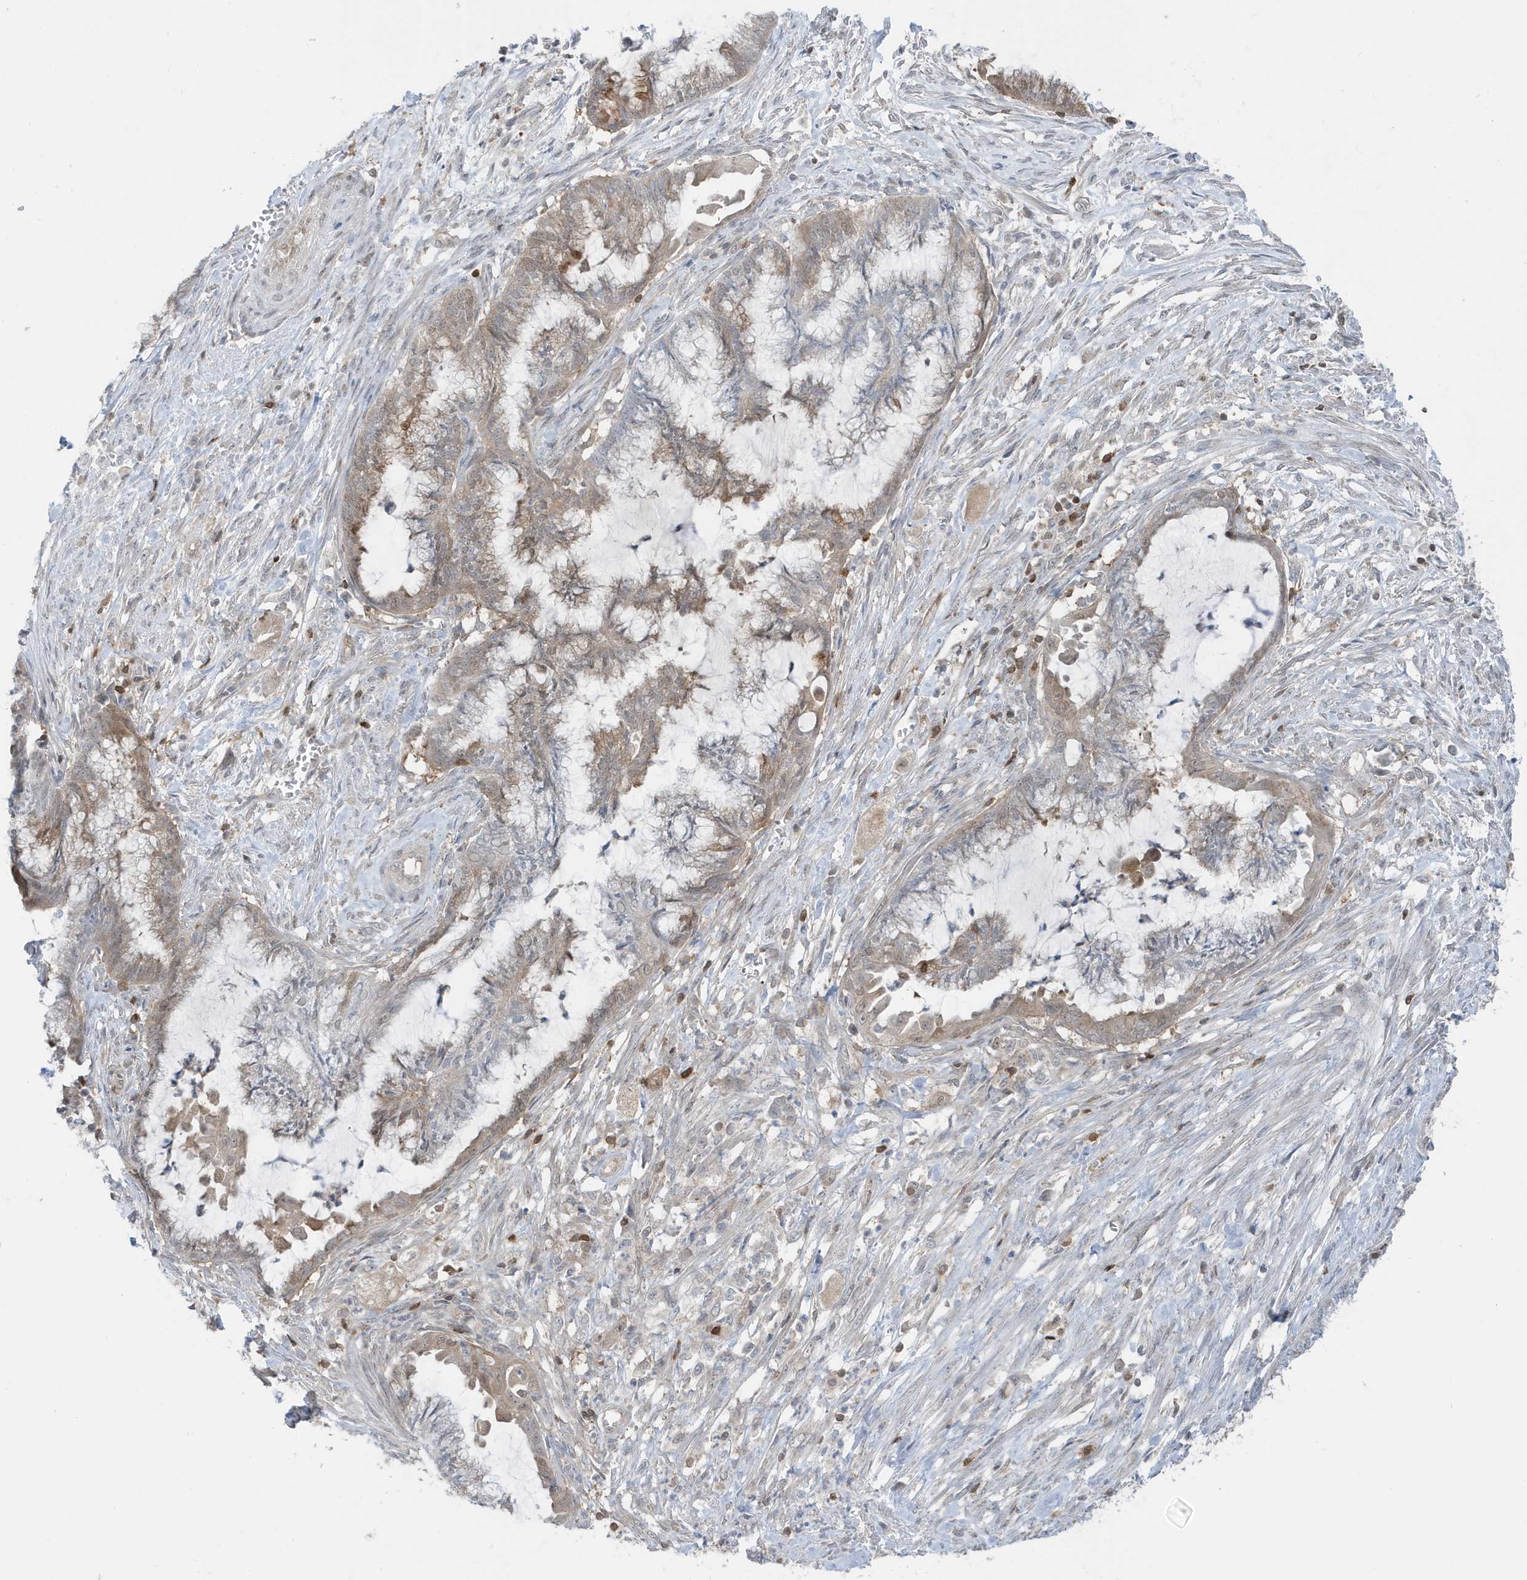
{"staining": {"intensity": "weak", "quantity": "<25%", "location": "cytoplasmic/membranous"}, "tissue": "endometrial cancer", "cell_type": "Tumor cells", "image_type": "cancer", "snomed": [{"axis": "morphology", "description": "Adenocarcinoma, NOS"}, {"axis": "topography", "description": "Endometrium"}], "caption": "High power microscopy image of an immunohistochemistry (IHC) histopathology image of endometrial cancer (adenocarcinoma), revealing no significant positivity in tumor cells.", "gene": "OGA", "patient": {"sex": "female", "age": 86}}